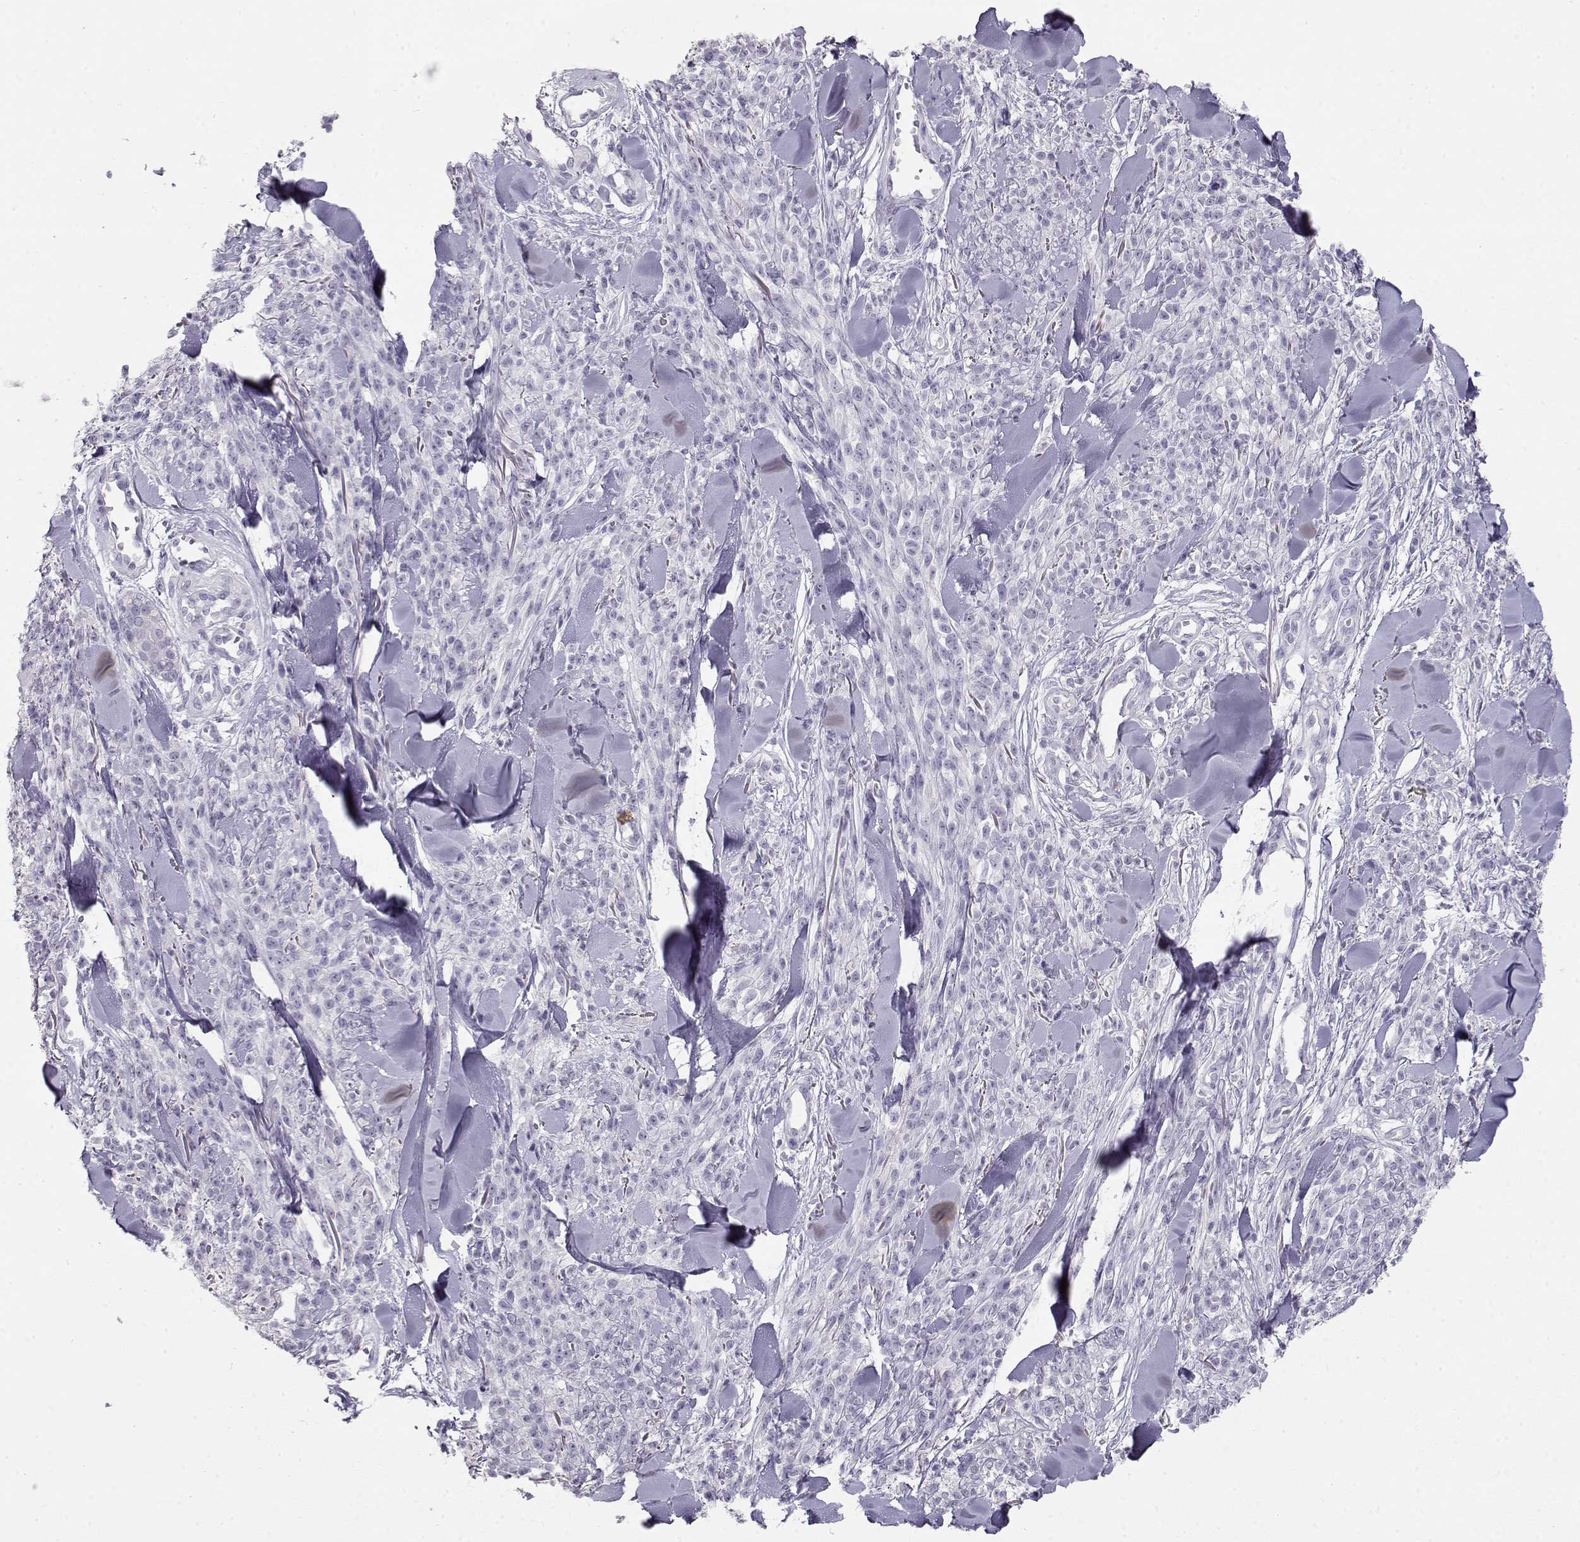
{"staining": {"intensity": "negative", "quantity": "none", "location": "none"}, "tissue": "melanoma", "cell_type": "Tumor cells", "image_type": "cancer", "snomed": [{"axis": "morphology", "description": "Malignant melanoma, NOS"}, {"axis": "topography", "description": "Skin"}, {"axis": "topography", "description": "Skin of trunk"}], "caption": "A high-resolution image shows immunohistochemistry (IHC) staining of malignant melanoma, which displays no significant staining in tumor cells. The staining was performed using DAB (3,3'-diaminobenzidine) to visualize the protein expression in brown, while the nuclei were stained in blue with hematoxylin (Magnification: 20x).", "gene": "NUTM1", "patient": {"sex": "male", "age": 74}}